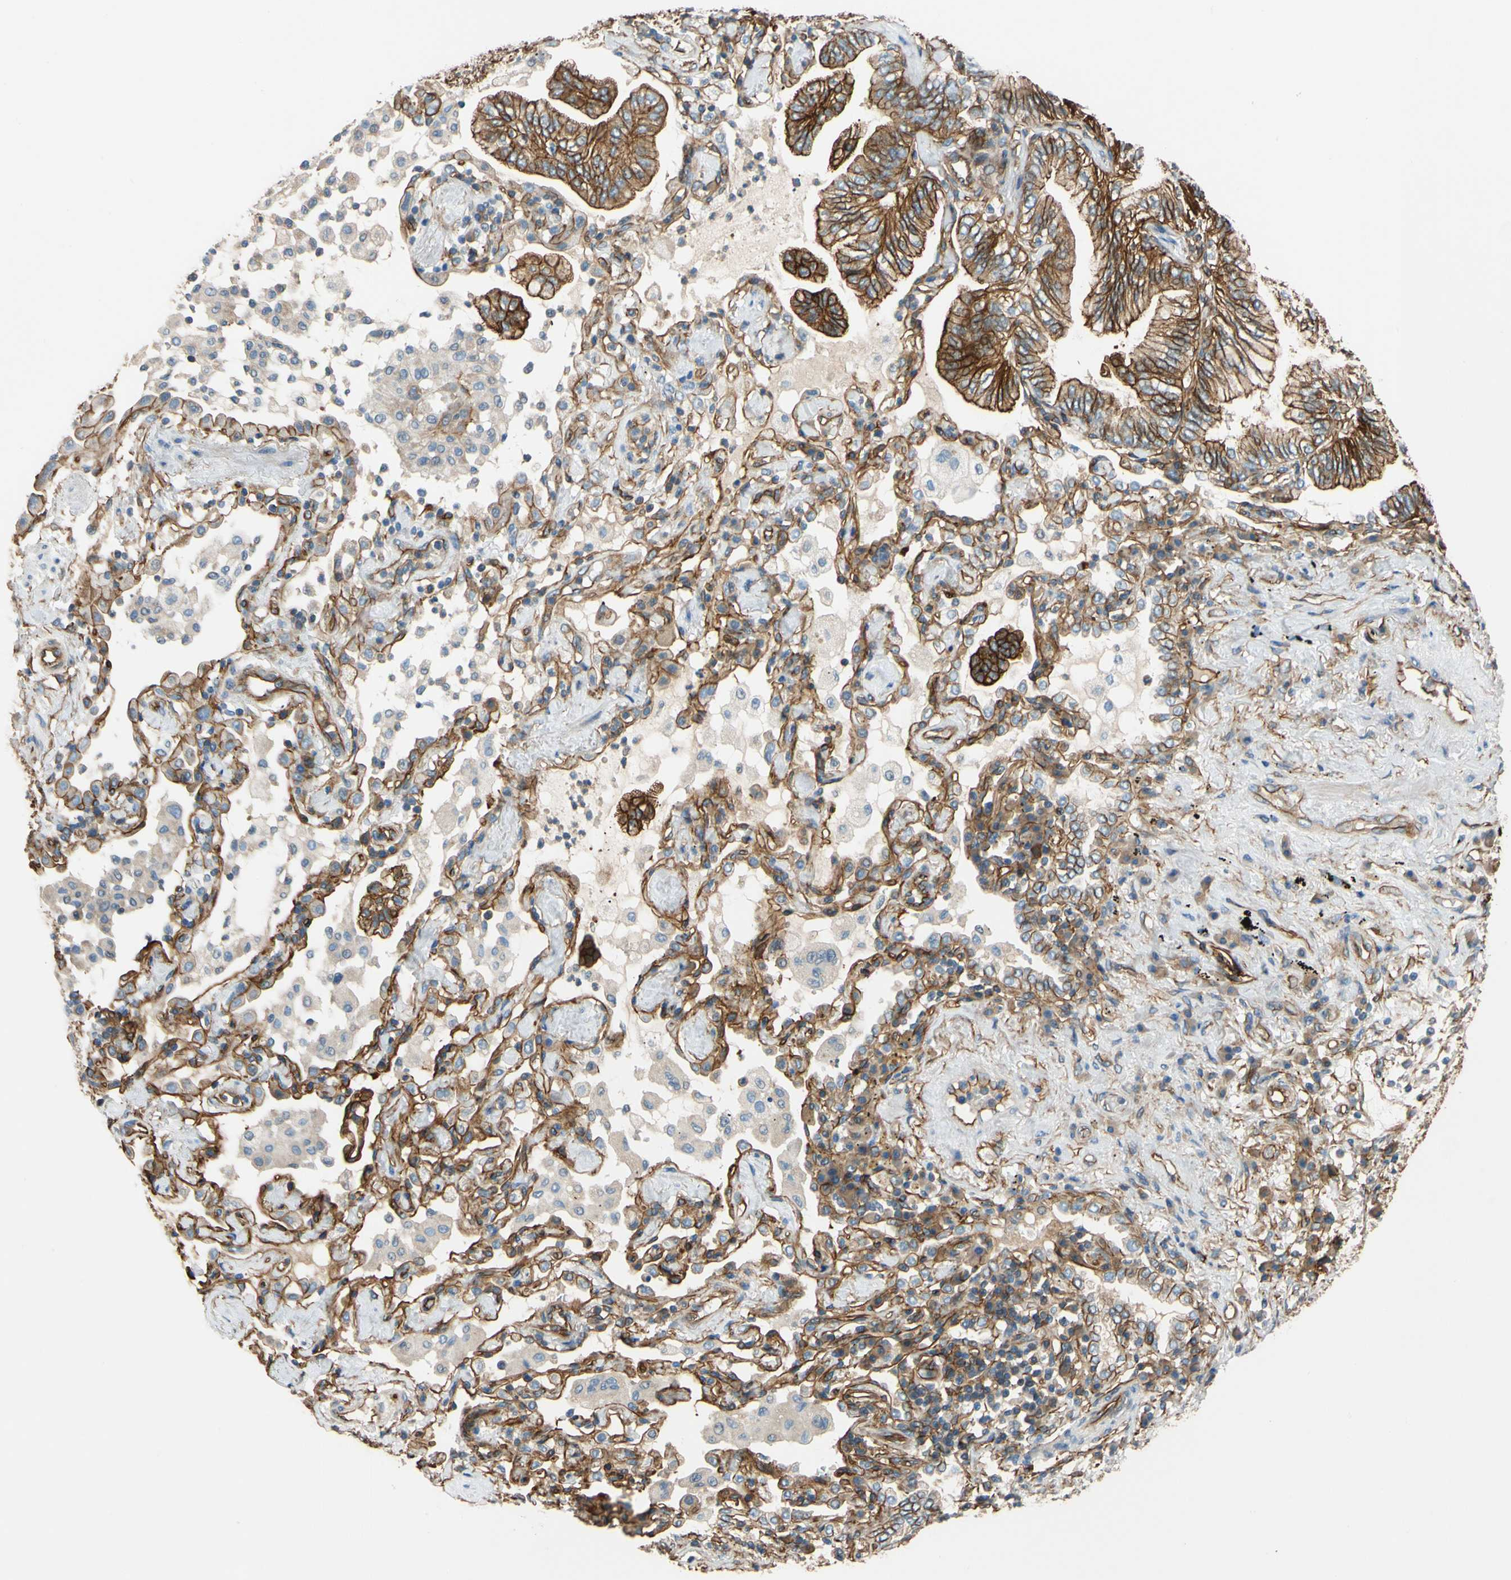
{"staining": {"intensity": "strong", "quantity": "25%-75%", "location": "cytoplasmic/membranous"}, "tissue": "lung cancer", "cell_type": "Tumor cells", "image_type": "cancer", "snomed": [{"axis": "morphology", "description": "Normal tissue, NOS"}, {"axis": "morphology", "description": "Adenocarcinoma, NOS"}, {"axis": "topography", "description": "Bronchus"}, {"axis": "topography", "description": "Lung"}], "caption": "IHC of lung adenocarcinoma displays high levels of strong cytoplasmic/membranous staining in about 25%-75% of tumor cells. (Stains: DAB (3,3'-diaminobenzidine) in brown, nuclei in blue, Microscopy: brightfield microscopy at high magnification).", "gene": "SPTAN1", "patient": {"sex": "female", "age": 70}}